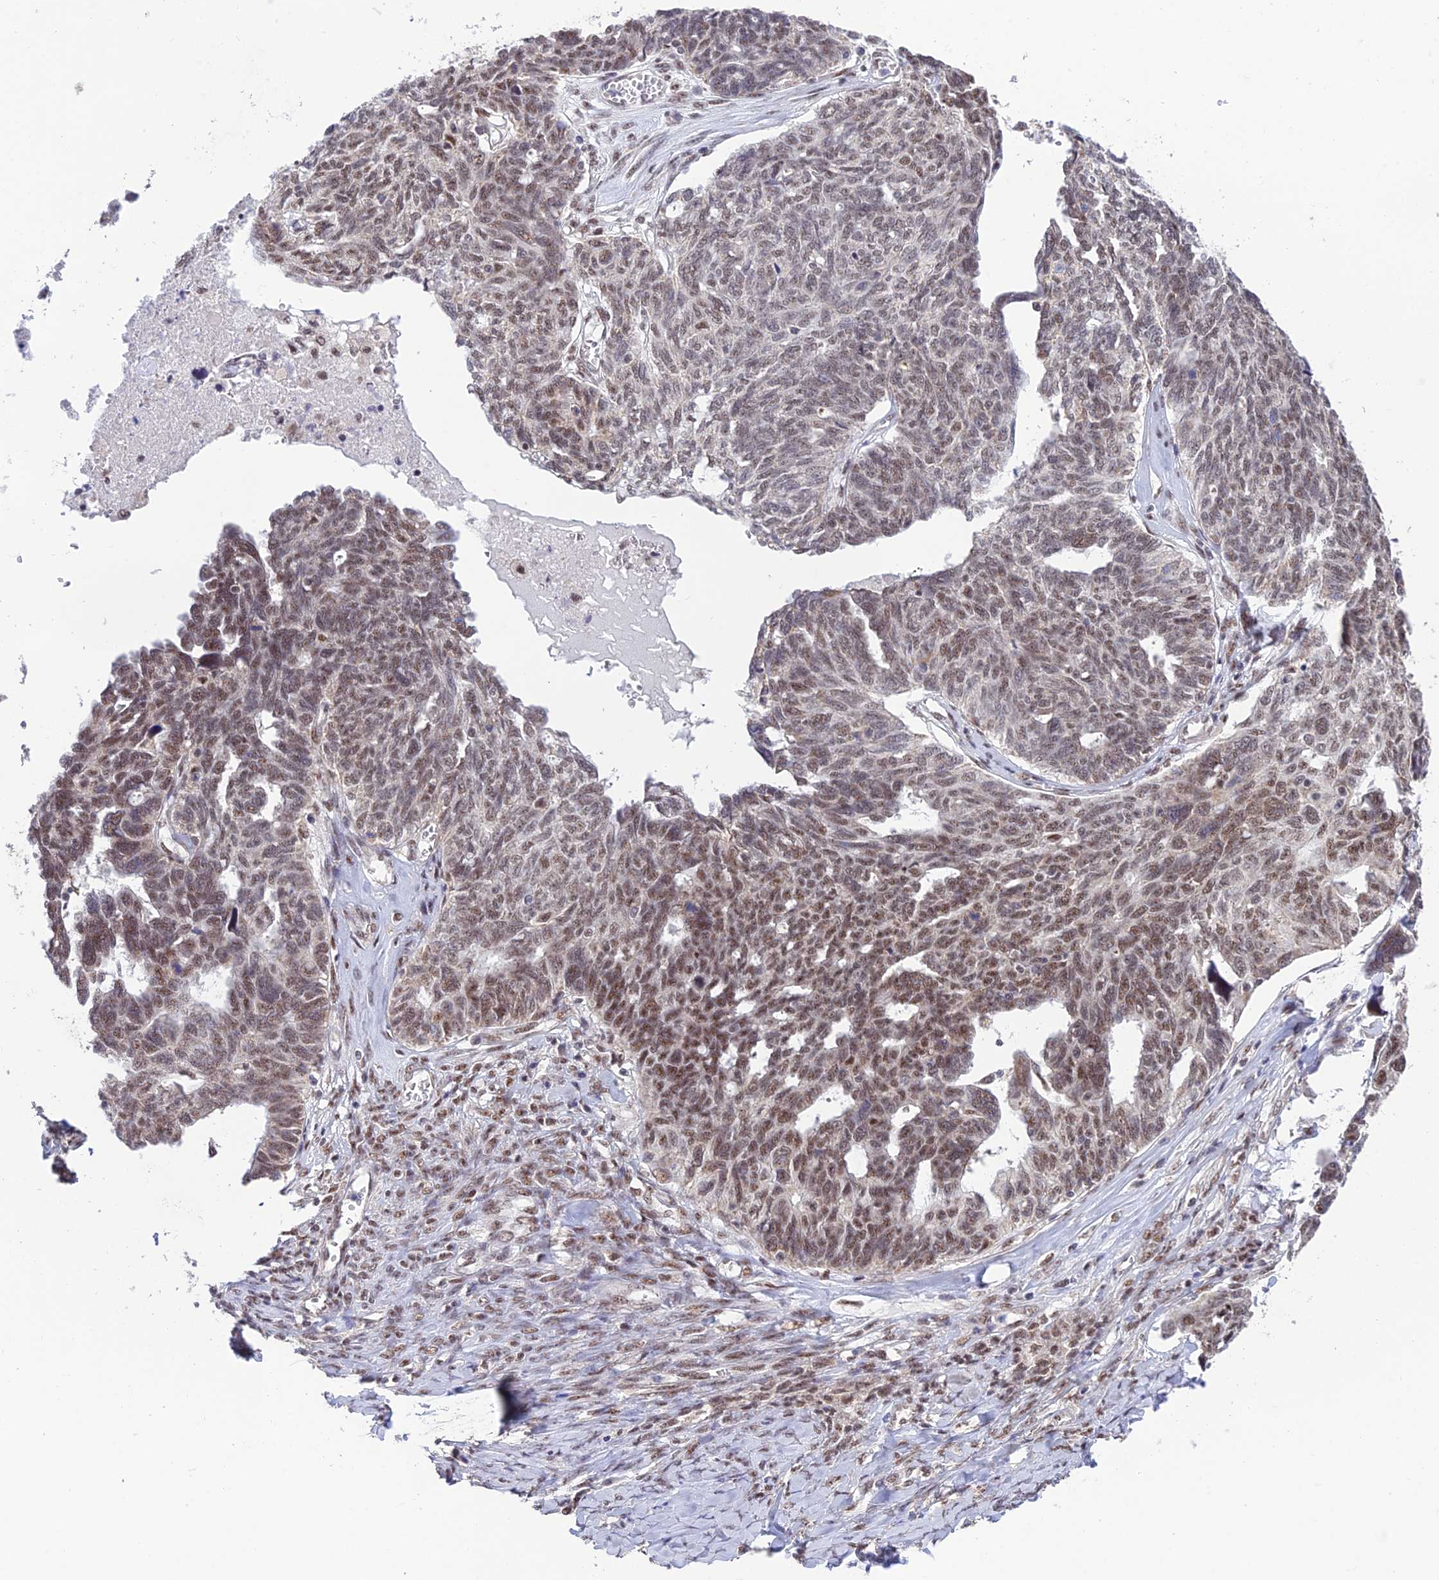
{"staining": {"intensity": "weak", "quantity": ">75%", "location": "nuclear"}, "tissue": "ovarian cancer", "cell_type": "Tumor cells", "image_type": "cancer", "snomed": [{"axis": "morphology", "description": "Cystadenocarcinoma, serous, NOS"}, {"axis": "topography", "description": "Ovary"}], "caption": "Protein staining of ovarian cancer (serous cystadenocarcinoma) tissue displays weak nuclear expression in approximately >75% of tumor cells.", "gene": "THOC7", "patient": {"sex": "female", "age": 79}}